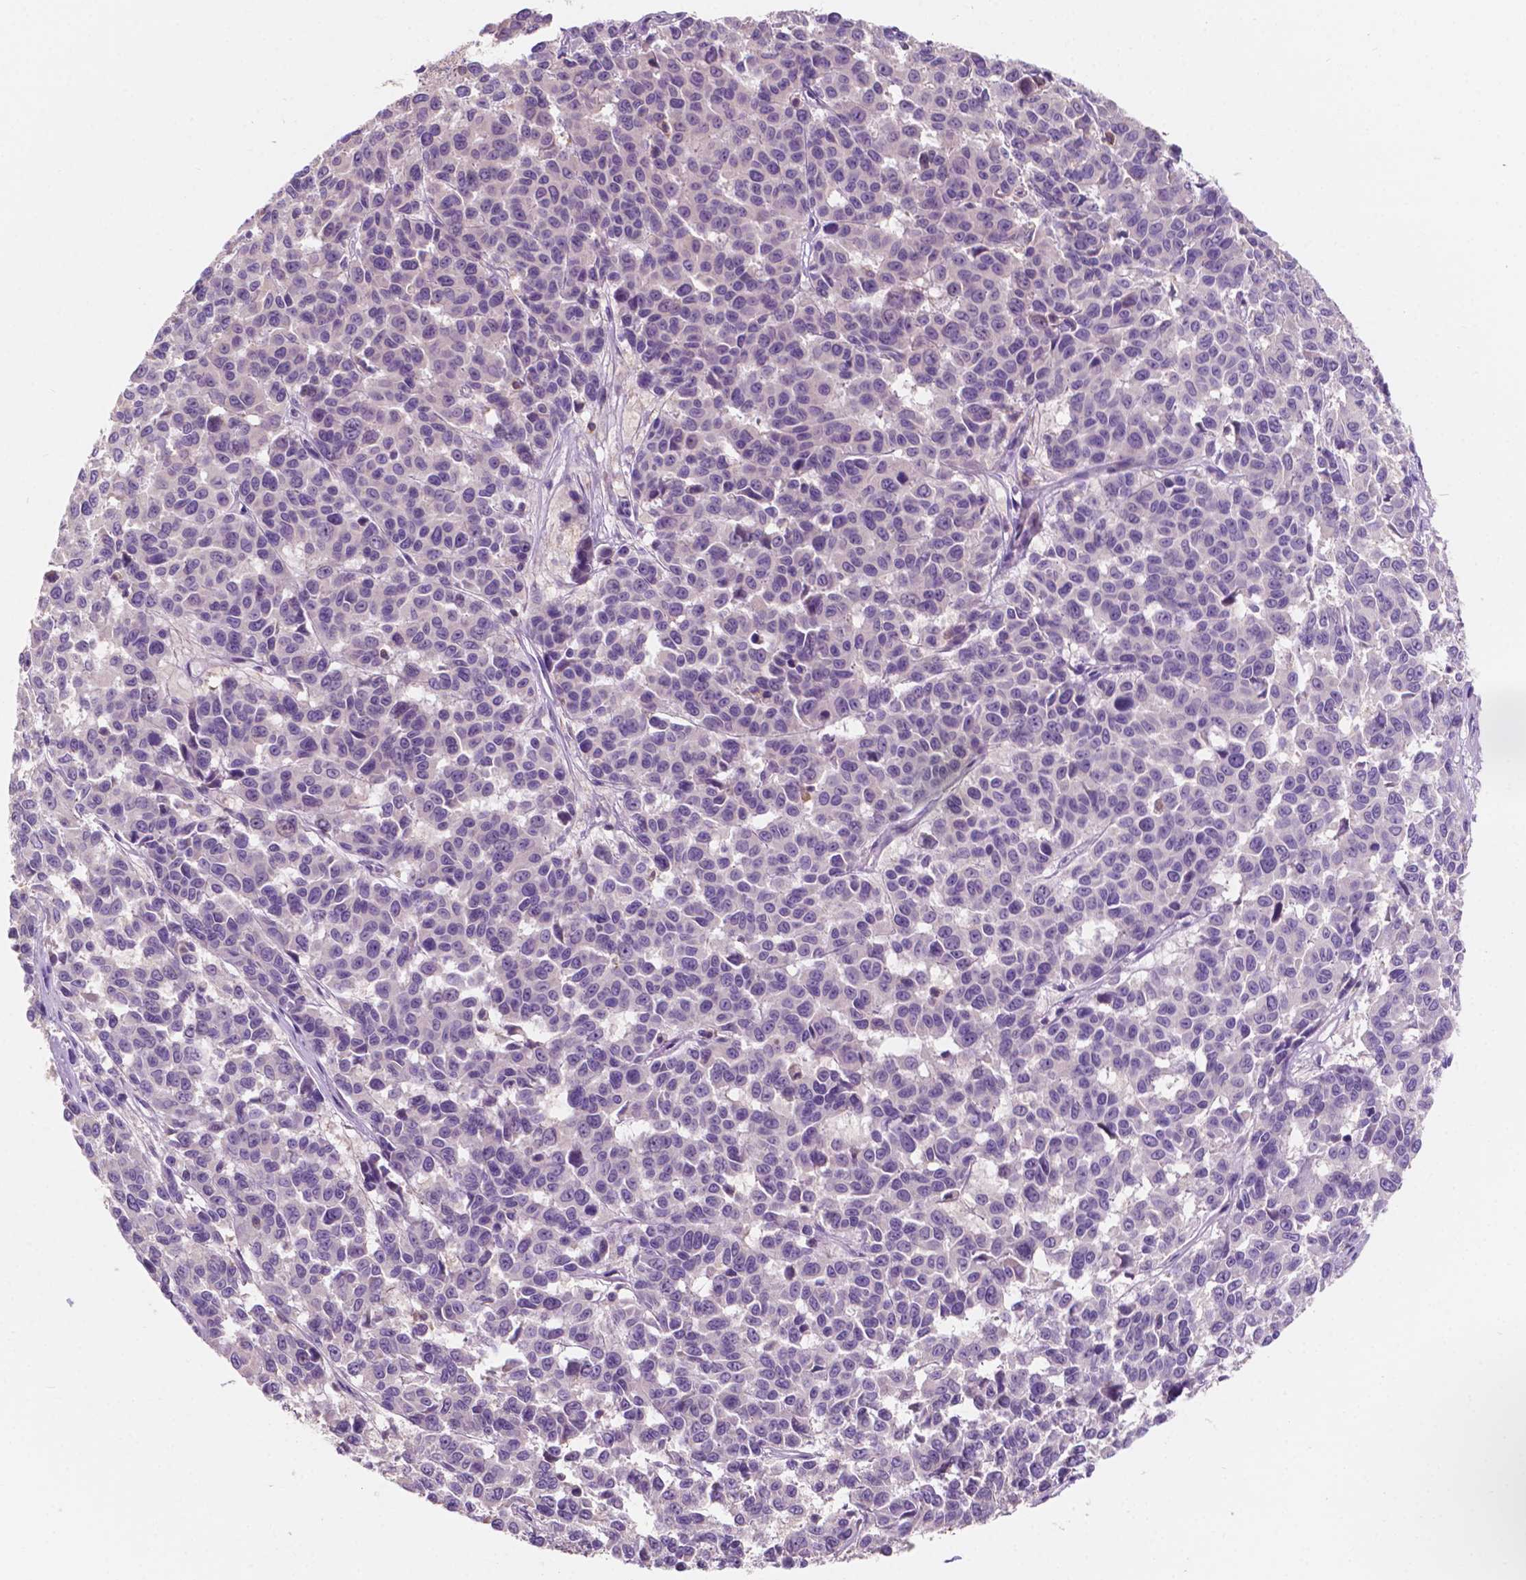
{"staining": {"intensity": "negative", "quantity": "none", "location": "none"}, "tissue": "melanoma", "cell_type": "Tumor cells", "image_type": "cancer", "snomed": [{"axis": "morphology", "description": "Malignant melanoma, NOS"}, {"axis": "topography", "description": "Skin"}], "caption": "A histopathology image of human melanoma is negative for staining in tumor cells.", "gene": "SEMA4A", "patient": {"sex": "female", "age": 66}}